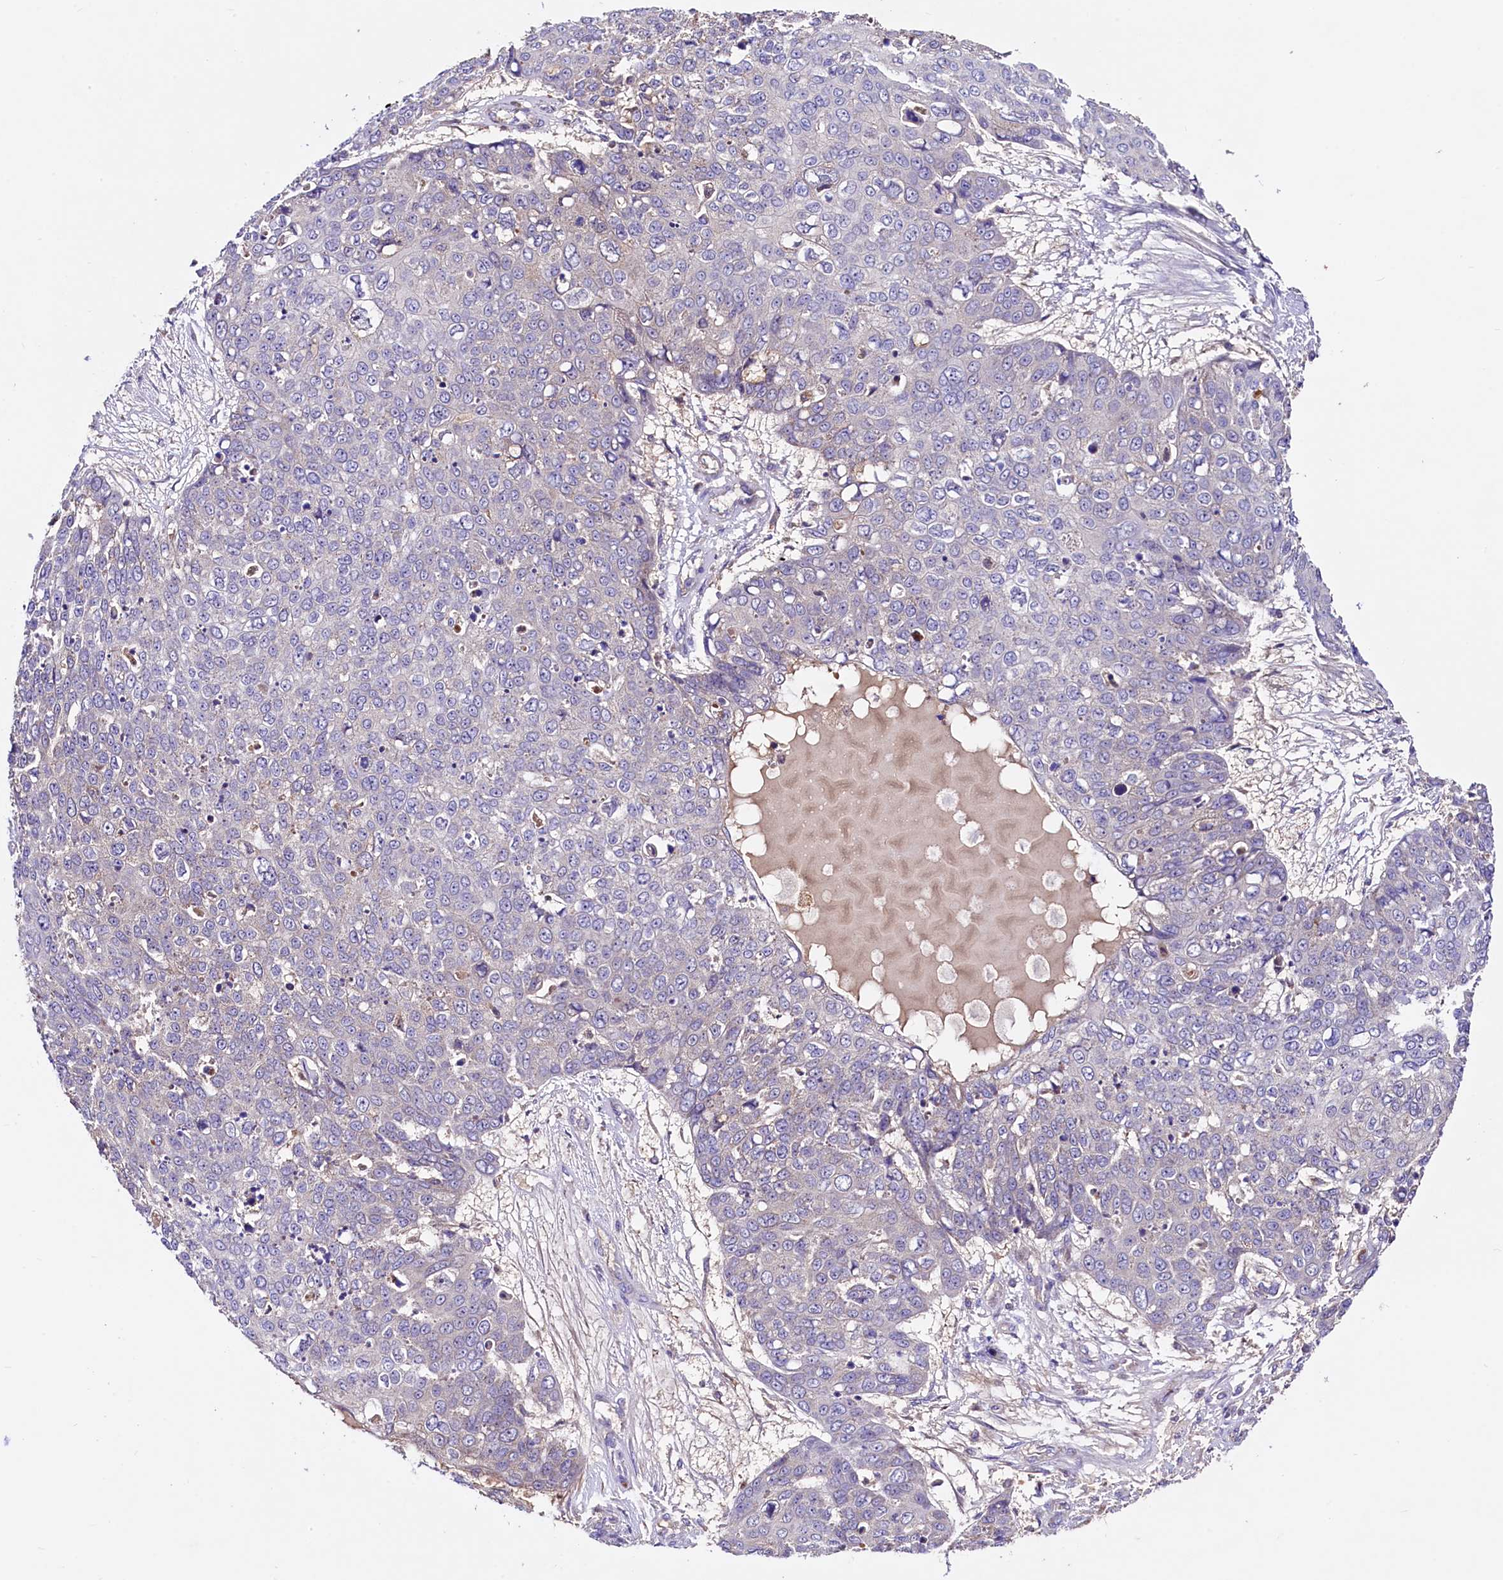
{"staining": {"intensity": "negative", "quantity": "none", "location": "none"}, "tissue": "skin cancer", "cell_type": "Tumor cells", "image_type": "cancer", "snomed": [{"axis": "morphology", "description": "Squamous cell carcinoma, NOS"}, {"axis": "topography", "description": "Skin"}], "caption": "DAB immunohistochemical staining of skin squamous cell carcinoma exhibits no significant positivity in tumor cells.", "gene": "CIAO3", "patient": {"sex": "male", "age": 71}}